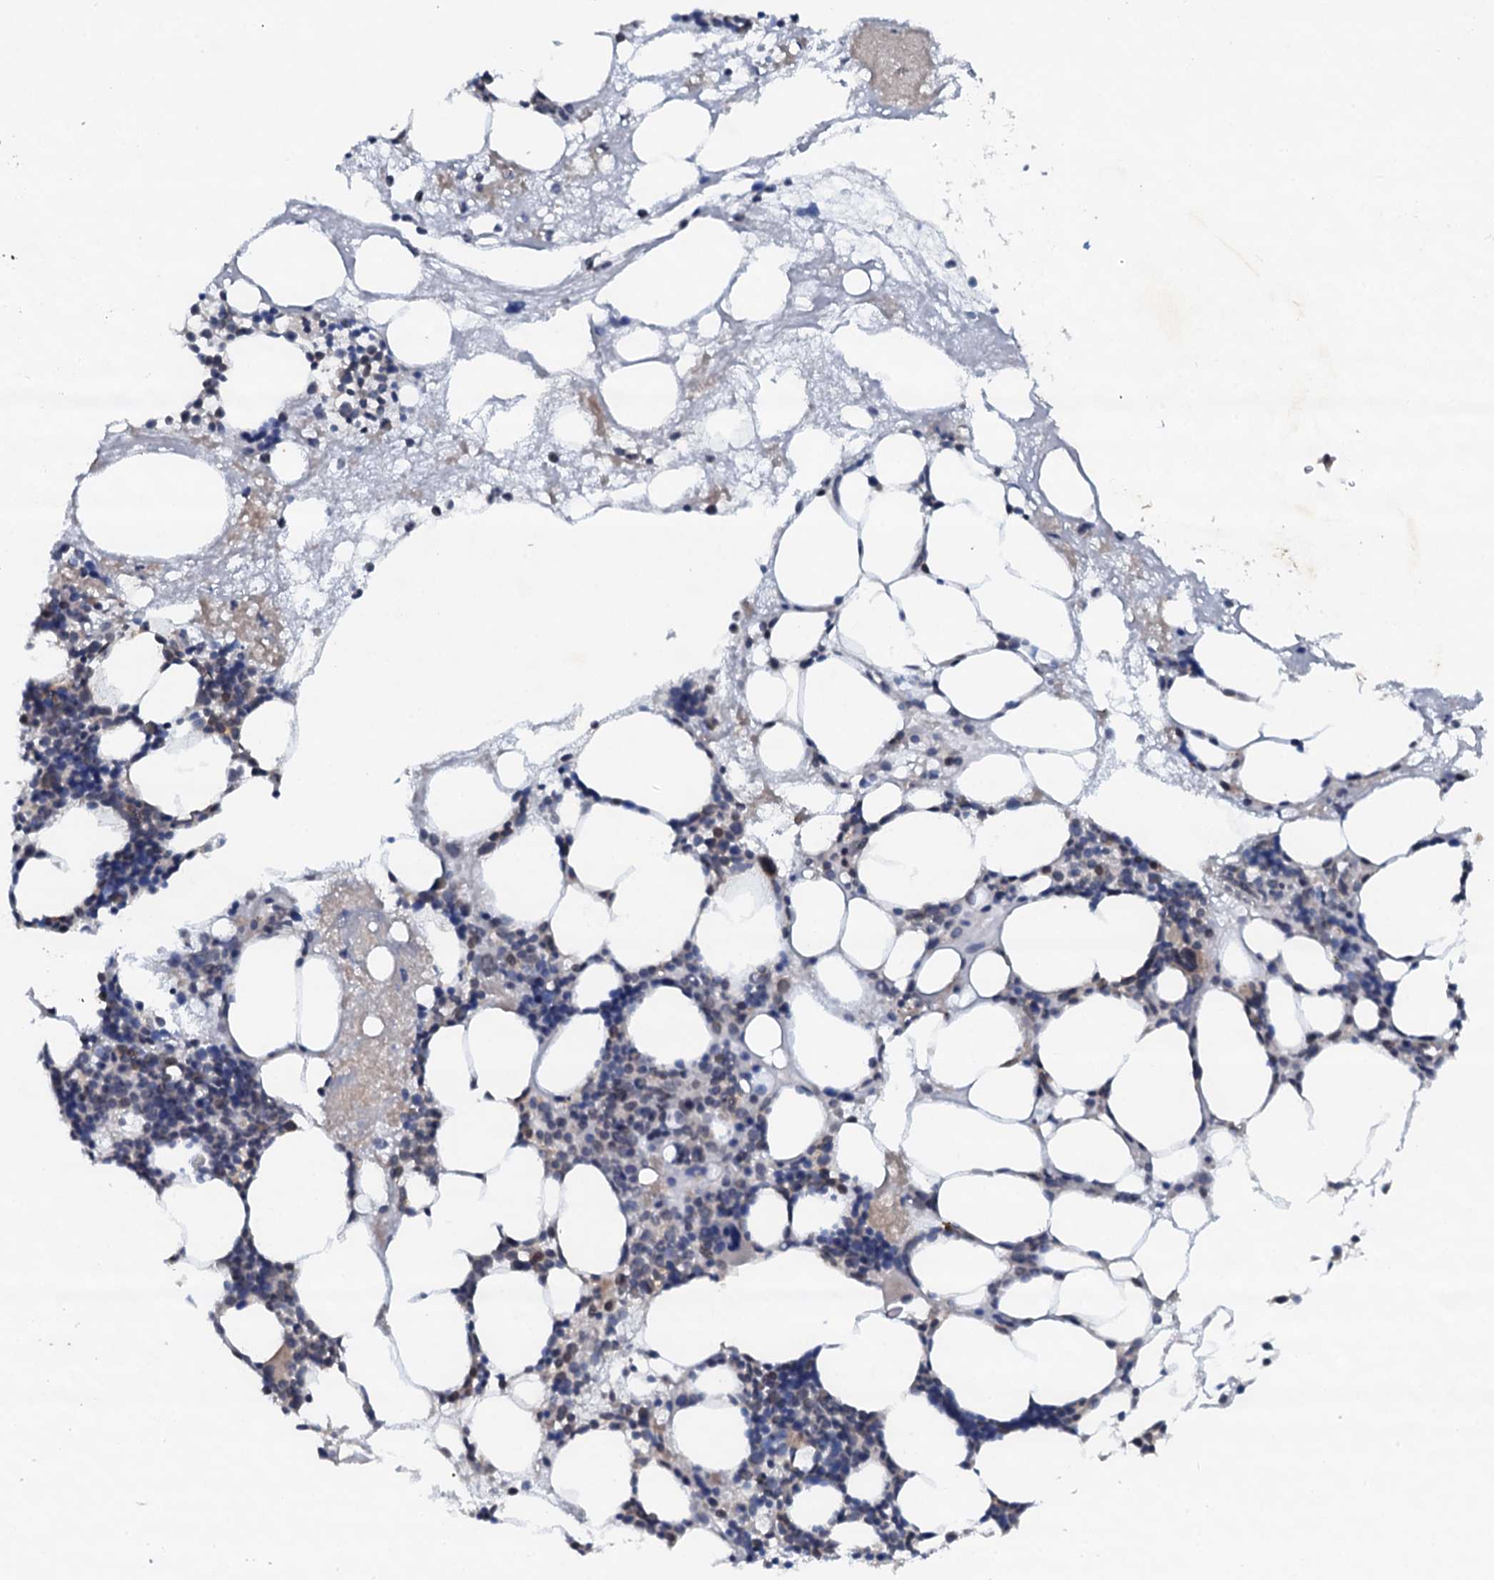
{"staining": {"intensity": "weak", "quantity": "<25%", "location": "cytoplasmic/membranous"}, "tissue": "bone marrow", "cell_type": "Hematopoietic cells", "image_type": "normal", "snomed": [{"axis": "morphology", "description": "Normal tissue, NOS"}, {"axis": "topography", "description": "Bone marrow"}], "caption": "Protein analysis of normal bone marrow reveals no significant staining in hematopoietic cells. (DAB IHC visualized using brightfield microscopy, high magnification).", "gene": "SNTA1", "patient": {"sex": "male", "age": 80}}